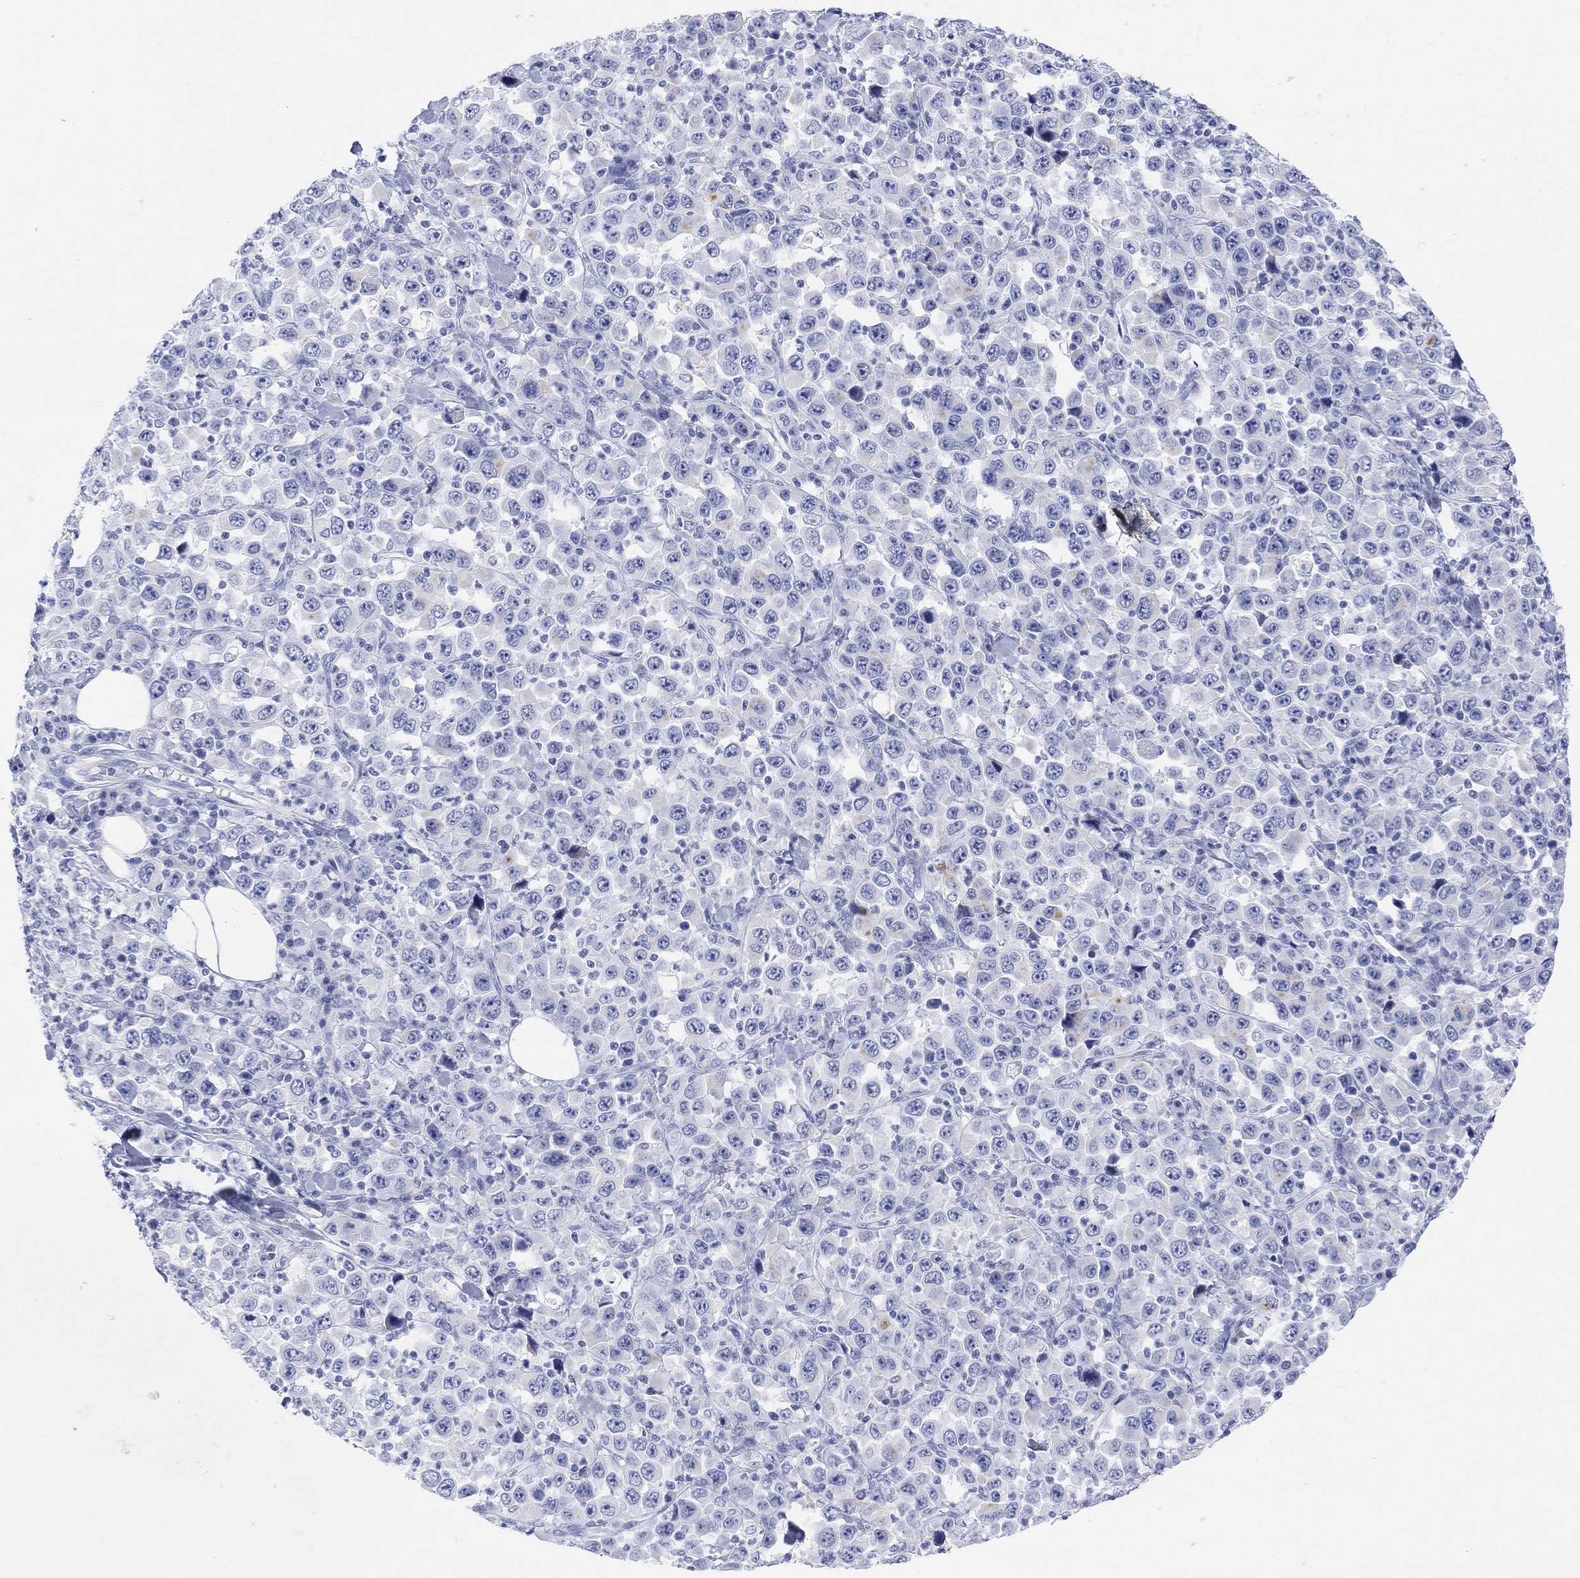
{"staining": {"intensity": "negative", "quantity": "none", "location": "none"}, "tissue": "stomach cancer", "cell_type": "Tumor cells", "image_type": "cancer", "snomed": [{"axis": "morphology", "description": "Normal tissue, NOS"}, {"axis": "morphology", "description": "Adenocarcinoma, NOS"}, {"axis": "topography", "description": "Stomach, upper"}, {"axis": "topography", "description": "Stomach"}], "caption": "This is a histopathology image of IHC staining of stomach cancer, which shows no expression in tumor cells.", "gene": "XIRP2", "patient": {"sex": "male", "age": 59}}